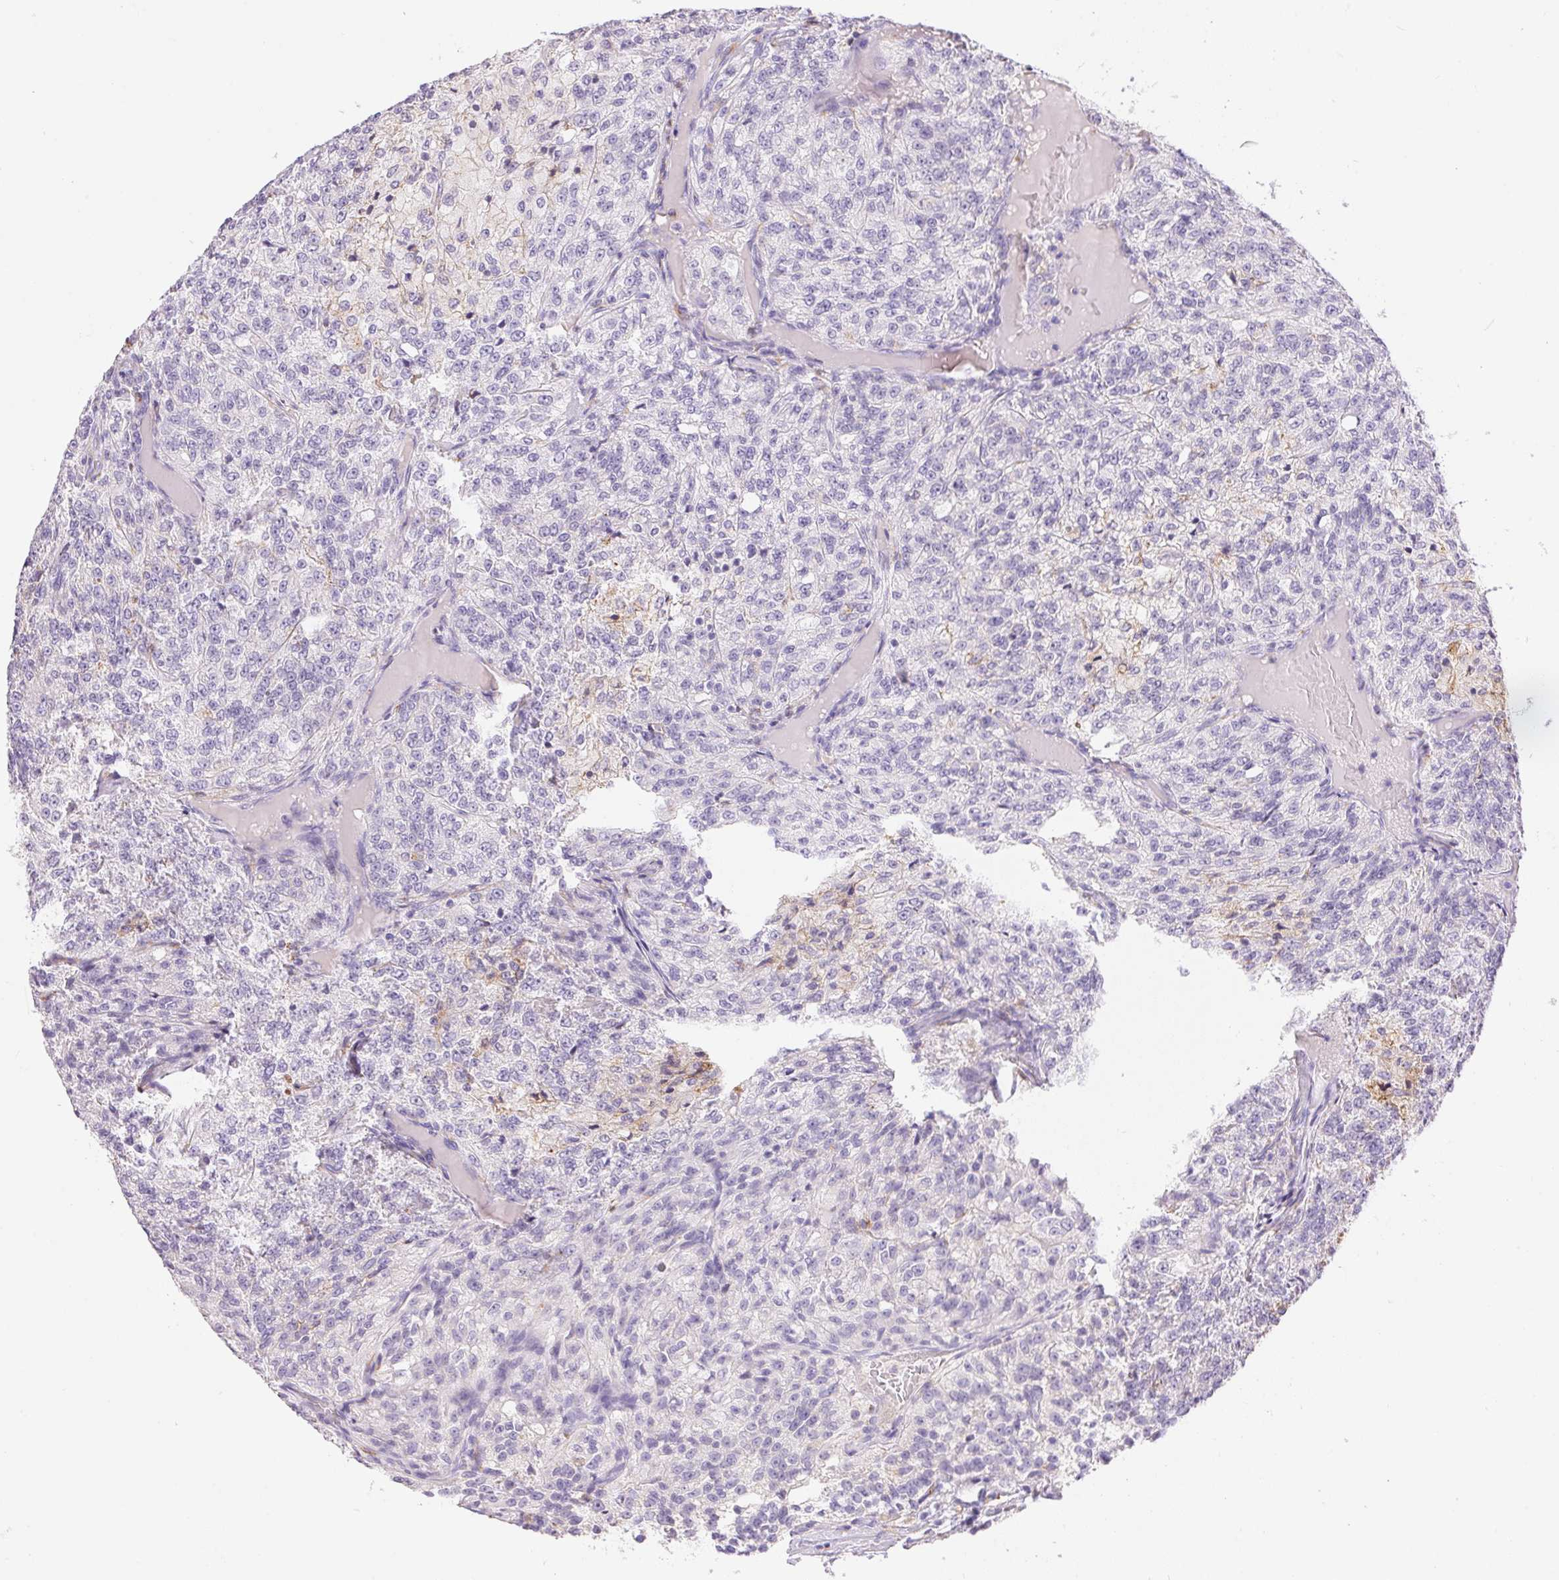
{"staining": {"intensity": "negative", "quantity": "none", "location": "none"}, "tissue": "renal cancer", "cell_type": "Tumor cells", "image_type": "cancer", "snomed": [{"axis": "morphology", "description": "Adenocarcinoma, NOS"}, {"axis": "topography", "description": "Kidney"}], "caption": "The photomicrograph displays no significant expression in tumor cells of renal cancer.", "gene": "PNLIPRP3", "patient": {"sex": "female", "age": 63}}